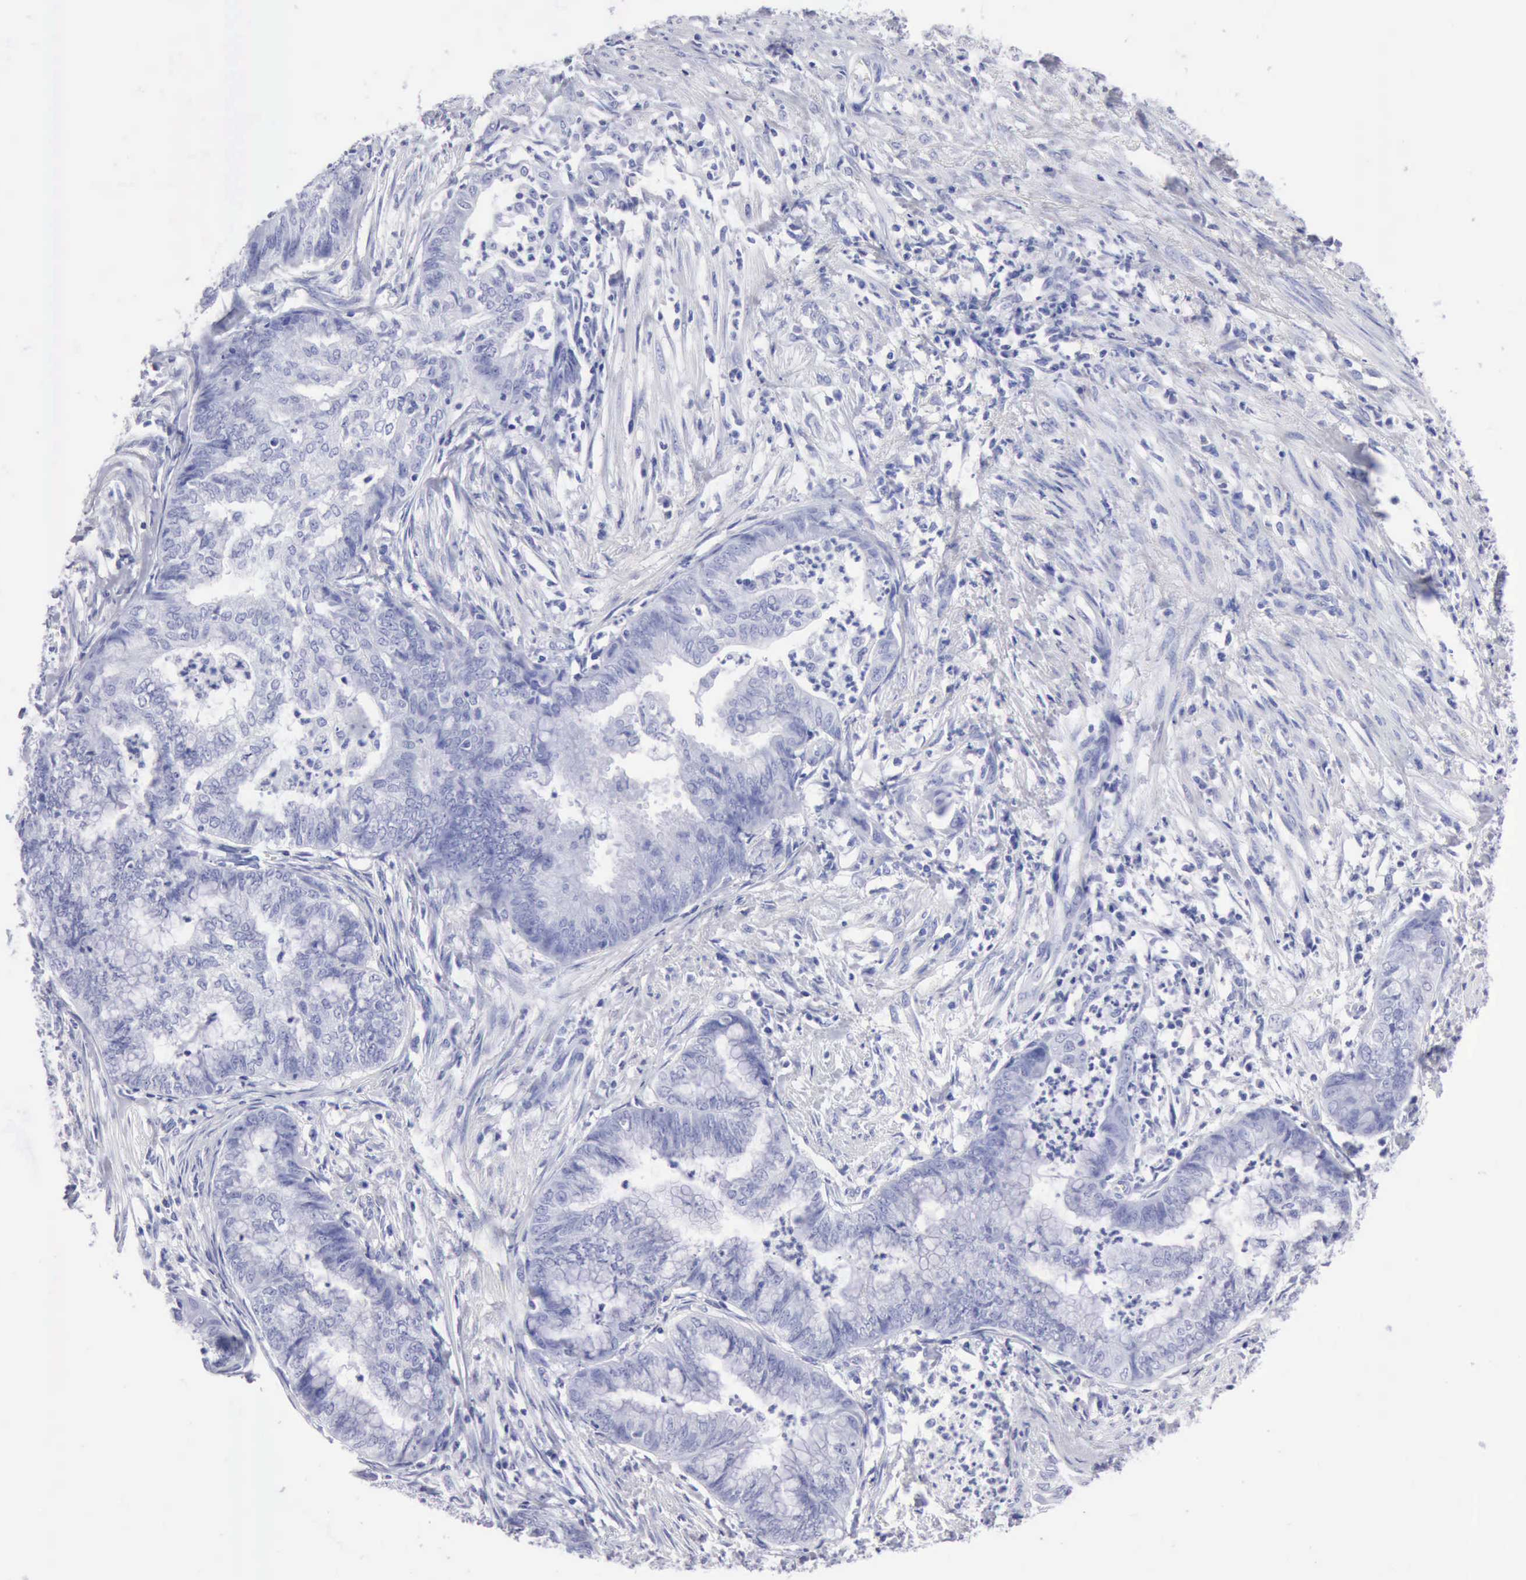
{"staining": {"intensity": "negative", "quantity": "none", "location": "none"}, "tissue": "endometrial cancer", "cell_type": "Tumor cells", "image_type": "cancer", "snomed": [{"axis": "morphology", "description": "Necrosis, NOS"}, {"axis": "morphology", "description": "Adenocarcinoma, NOS"}, {"axis": "topography", "description": "Endometrium"}], "caption": "This is a histopathology image of immunohistochemistry staining of endometrial cancer, which shows no expression in tumor cells.", "gene": "CYP19A1", "patient": {"sex": "female", "age": 79}}